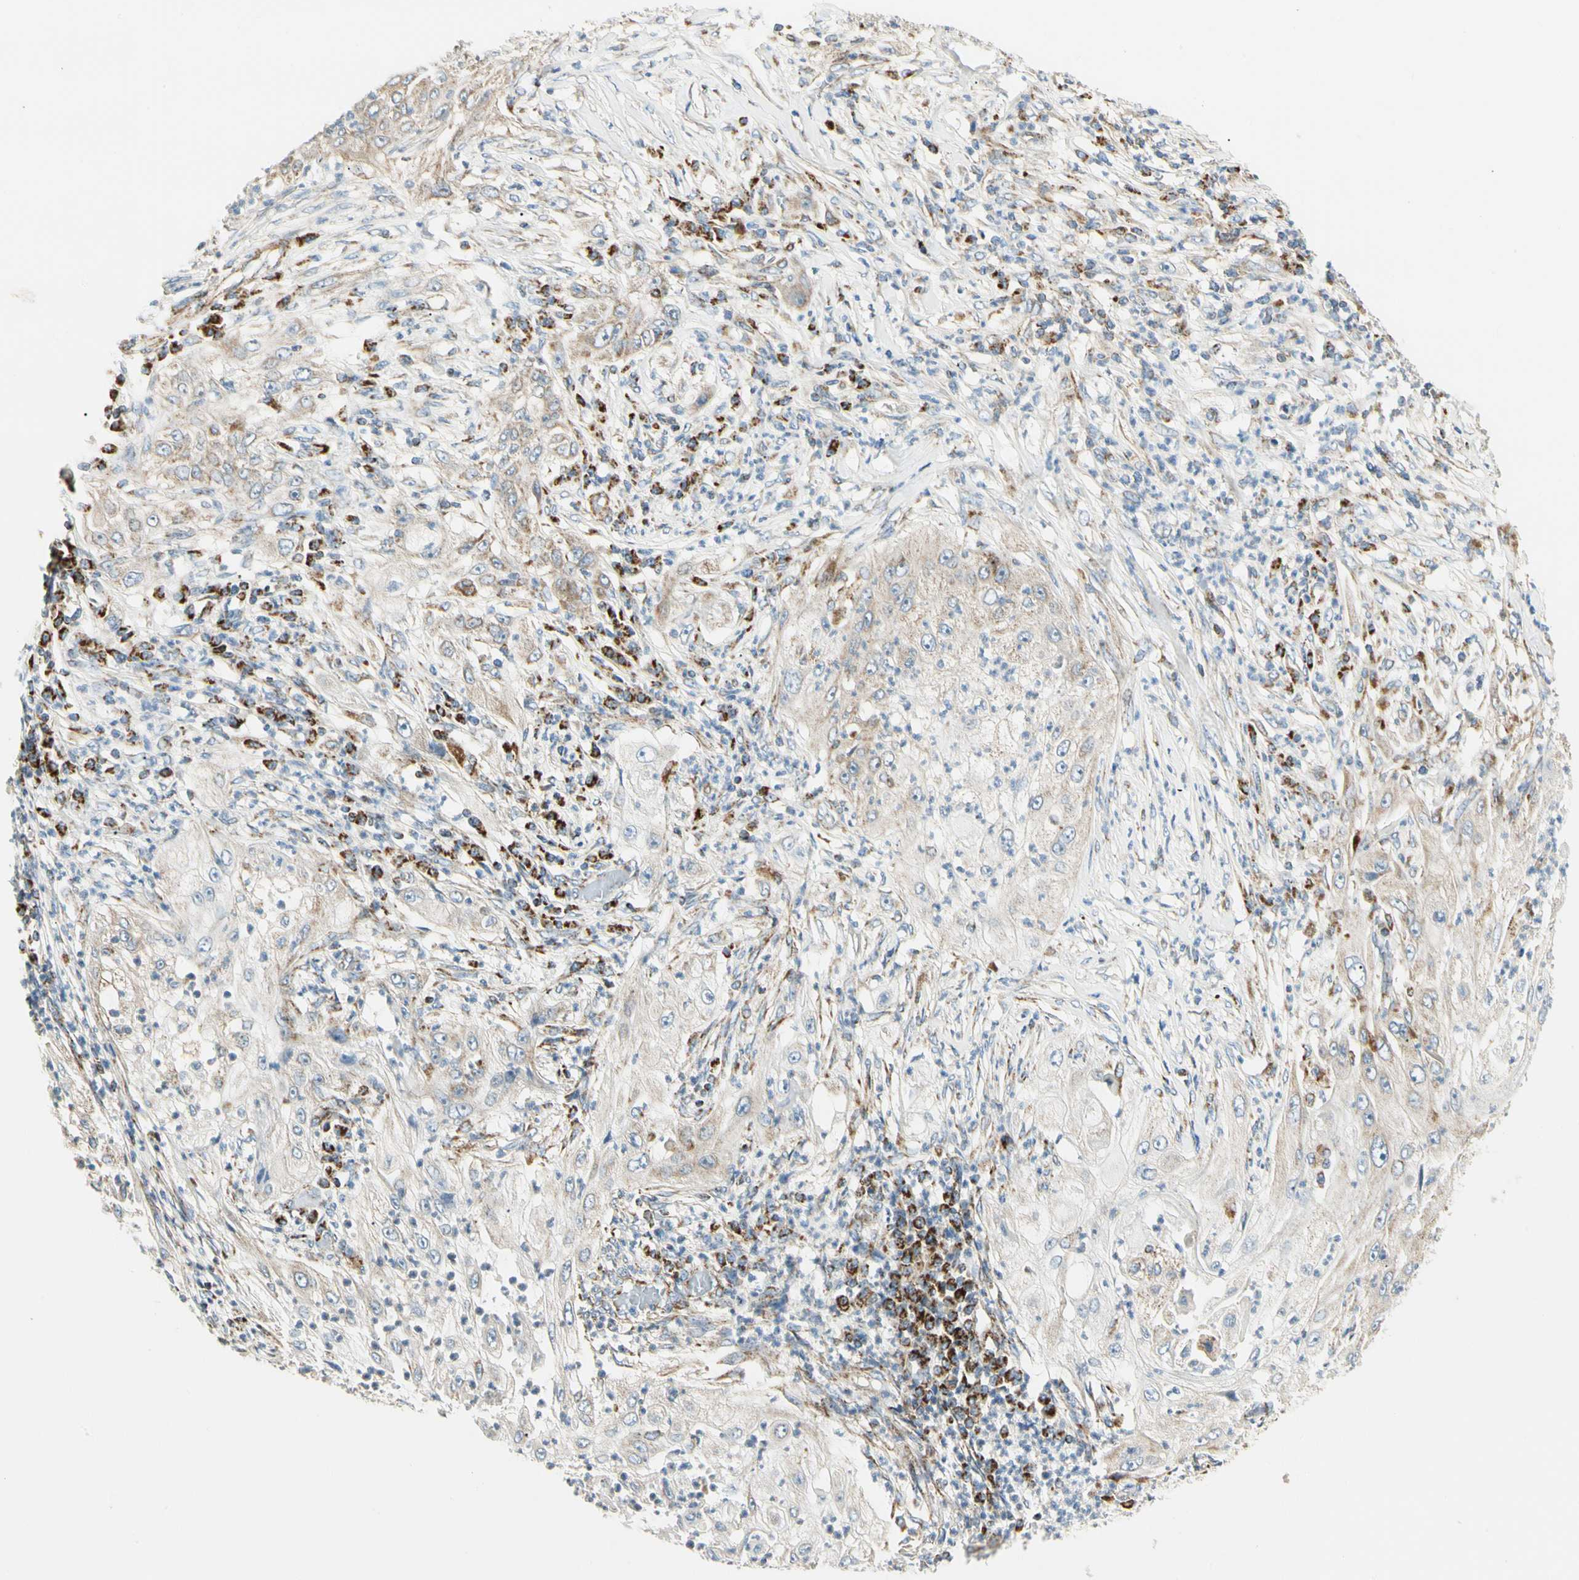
{"staining": {"intensity": "weak", "quantity": "25%-75%", "location": "cytoplasmic/membranous"}, "tissue": "lung cancer", "cell_type": "Tumor cells", "image_type": "cancer", "snomed": [{"axis": "morphology", "description": "Inflammation, NOS"}, {"axis": "morphology", "description": "Squamous cell carcinoma, NOS"}, {"axis": "topography", "description": "Lymph node"}, {"axis": "topography", "description": "Soft tissue"}, {"axis": "topography", "description": "Lung"}], "caption": "A high-resolution photomicrograph shows immunohistochemistry (IHC) staining of lung cancer (squamous cell carcinoma), which shows weak cytoplasmic/membranous expression in approximately 25%-75% of tumor cells.", "gene": "TBC1D10A", "patient": {"sex": "male", "age": 66}}